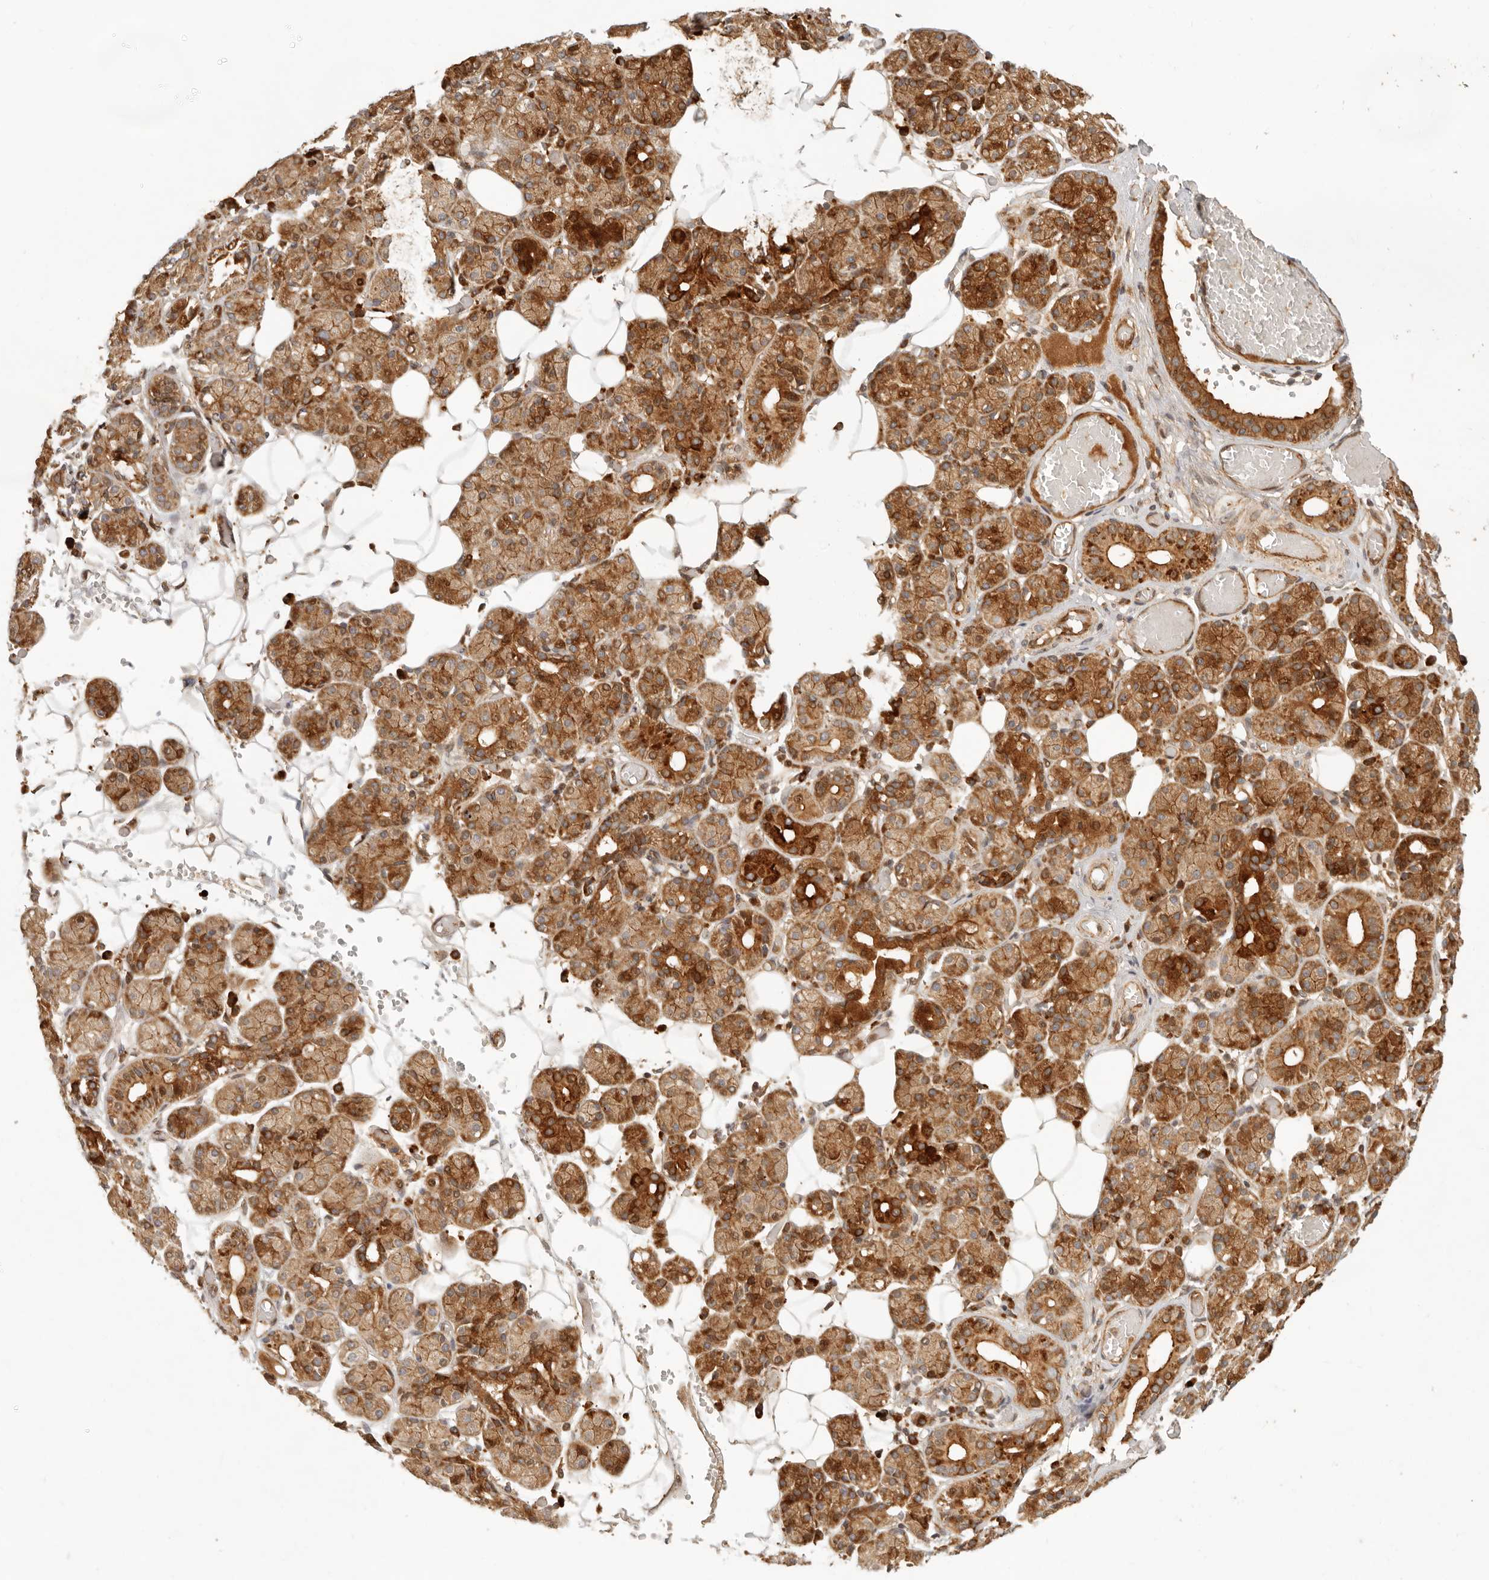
{"staining": {"intensity": "strong", "quantity": "25%-75%", "location": "cytoplasmic/membranous"}, "tissue": "salivary gland", "cell_type": "Glandular cells", "image_type": "normal", "snomed": [{"axis": "morphology", "description": "Normal tissue, NOS"}, {"axis": "topography", "description": "Salivary gland"}], "caption": "Immunohistochemical staining of benign human salivary gland reveals 25%-75% levels of strong cytoplasmic/membranous protein expression in about 25%-75% of glandular cells.", "gene": "KLHL38", "patient": {"sex": "male", "age": 63}}